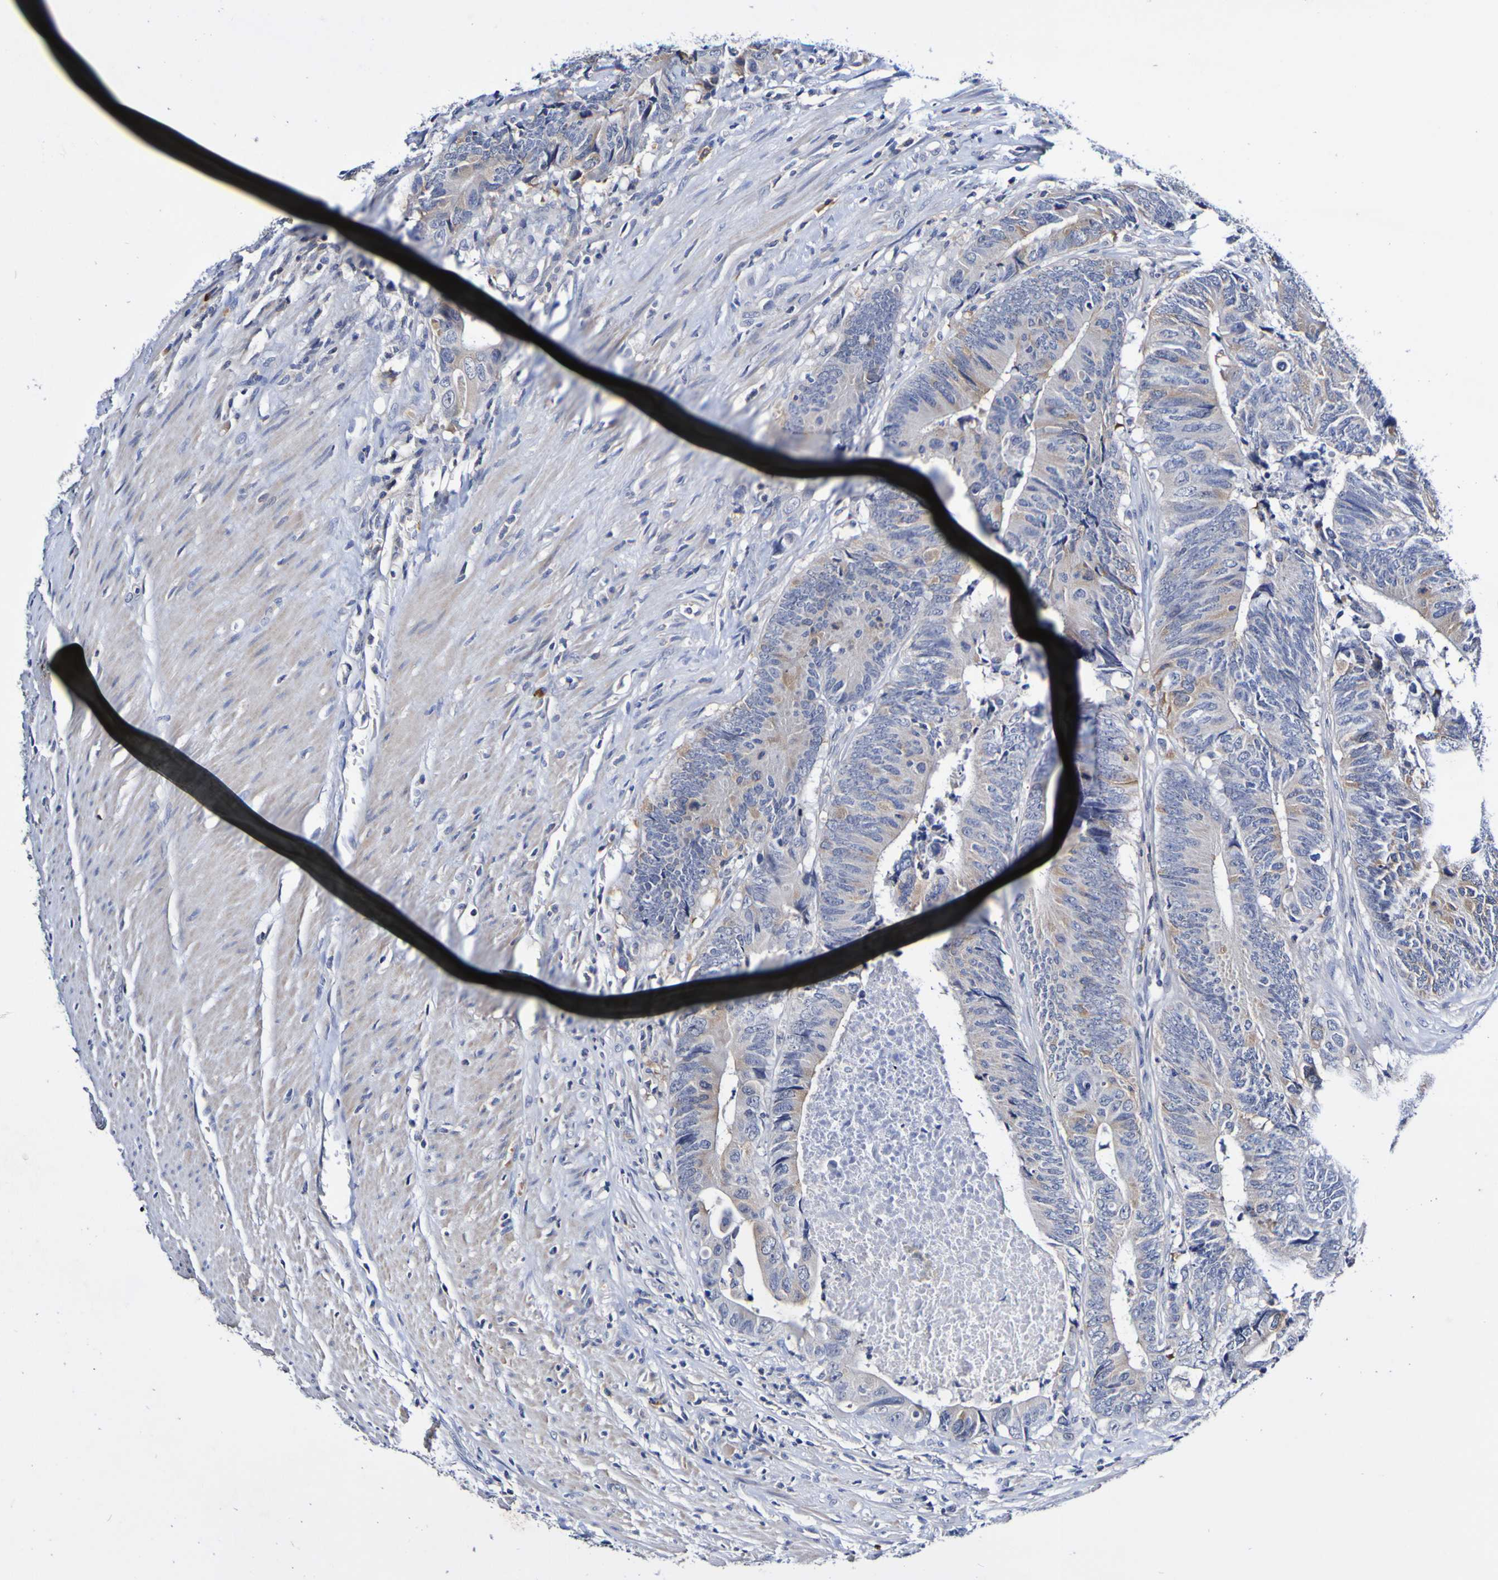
{"staining": {"intensity": "weak", "quantity": "25%-75%", "location": "cytoplasmic/membranous"}, "tissue": "colorectal cancer", "cell_type": "Tumor cells", "image_type": "cancer", "snomed": [{"axis": "morphology", "description": "Normal tissue, NOS"}, {"axis": "morphology", "description": "Adenocarcinoma, NOS"}, {"axis": "topography", "description": "Colon"}], "caption": "Immunohistochemical staining of colorectal cancer displays low levels of weak cytoplasmic/membranous positivity in about 25%-75% of tumor cells.", "gene": "ACVR1C", "patient": {"sex": "male", "age": 56}}